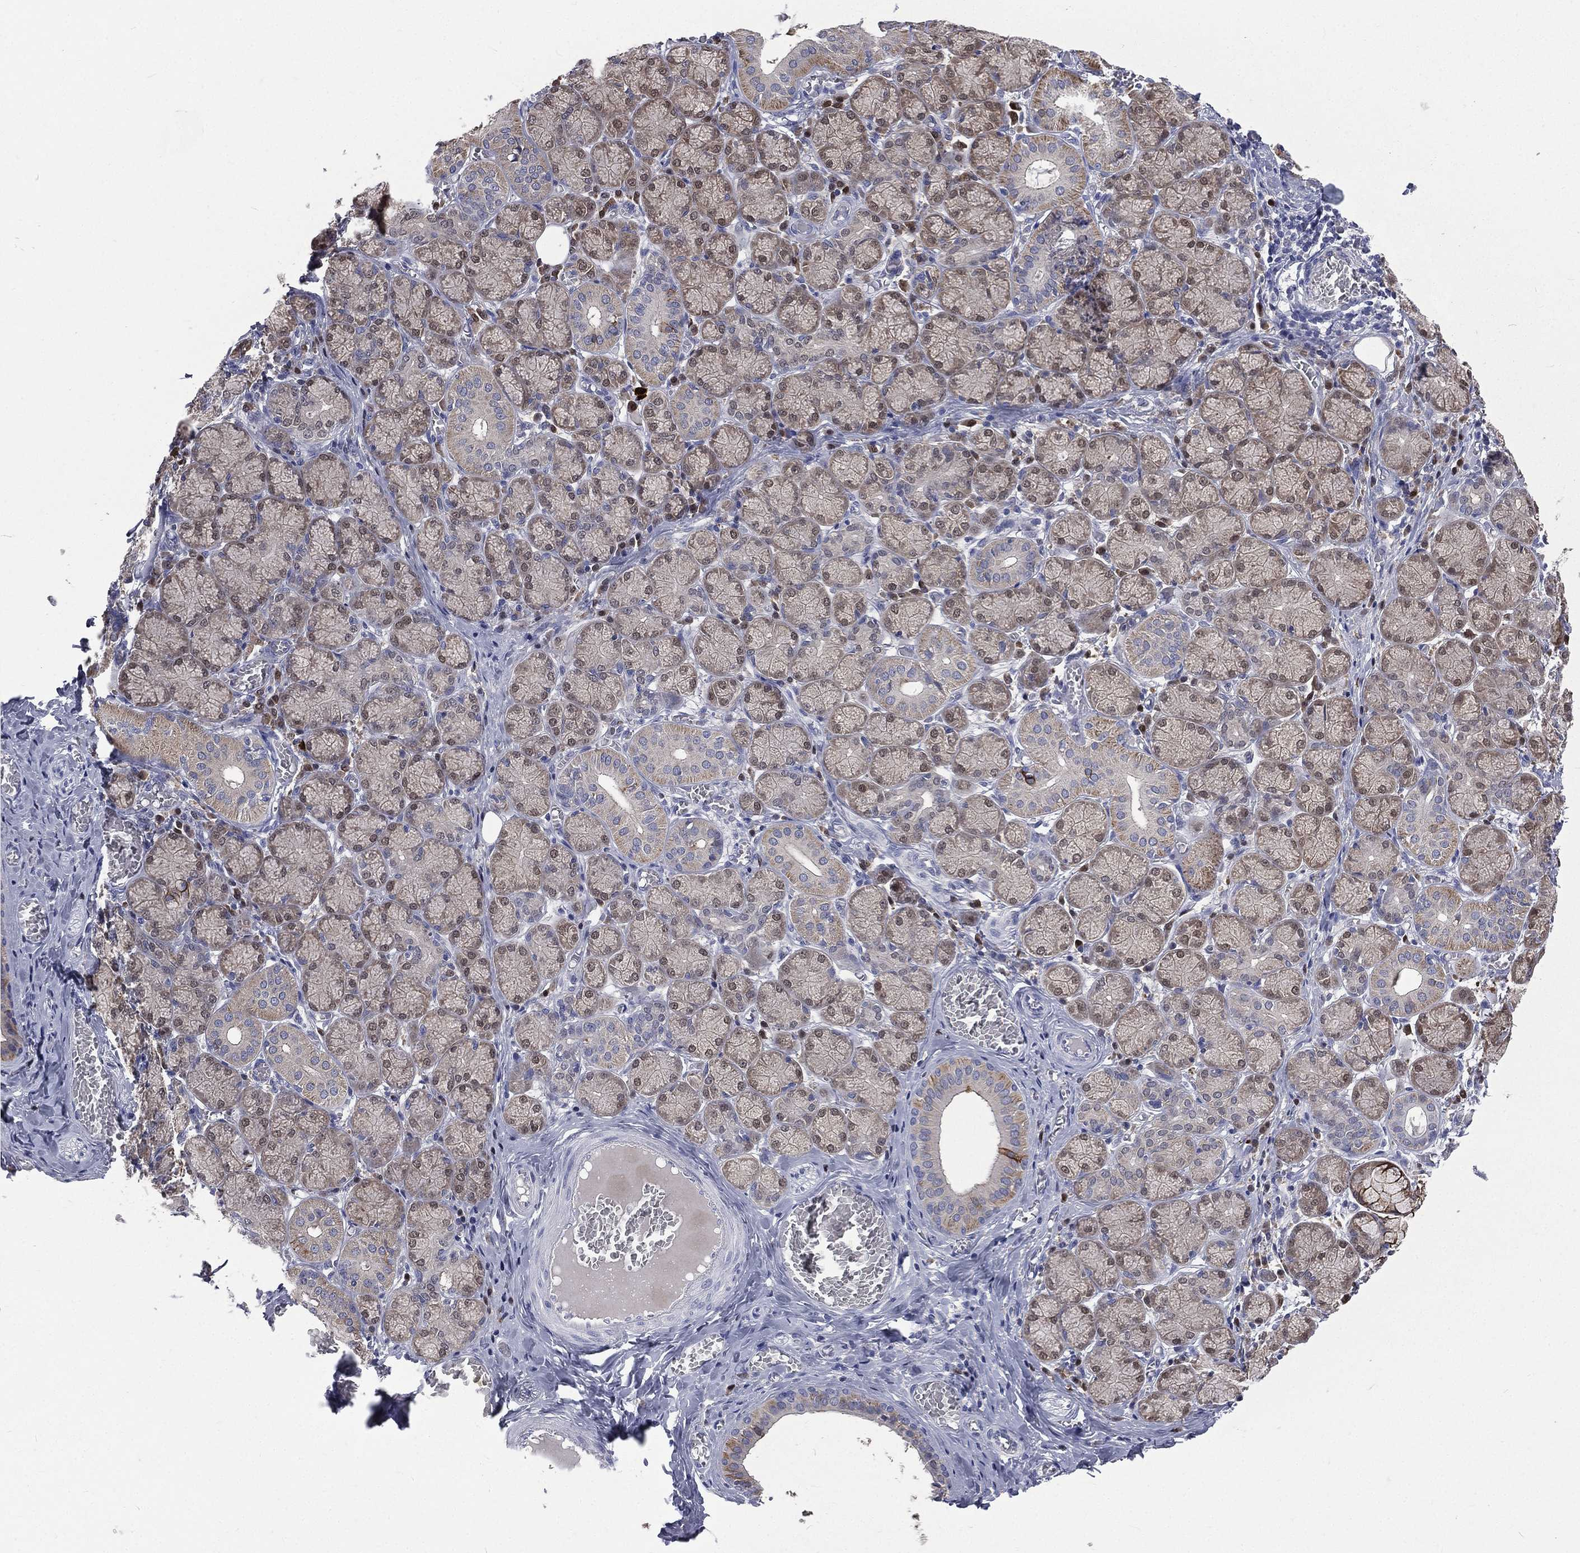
{"staining": {"intensity": "strong", "quantity": "<25%", "location": "cytoplasmic/membranous,nuclear"}, "tissue": "salivary gland", "cell_type": "Glandular cells", "image_type": "normal", "snomed": [{"axis": "morphology", "description": "Normal tissue, NOS"}, {"axis": "topography", "description": "Salivary gland"}, {"axis": "topography", "description": "Peripheral nerve tissue"}], "caption": "A medium amount of strong cytoplasmic/membranous,nuclear positivity is identified in approximately <25% of glandular cells in normal salivary gland.", "gene": "CA12", "patient": {"sex": "female", "age": 24}}